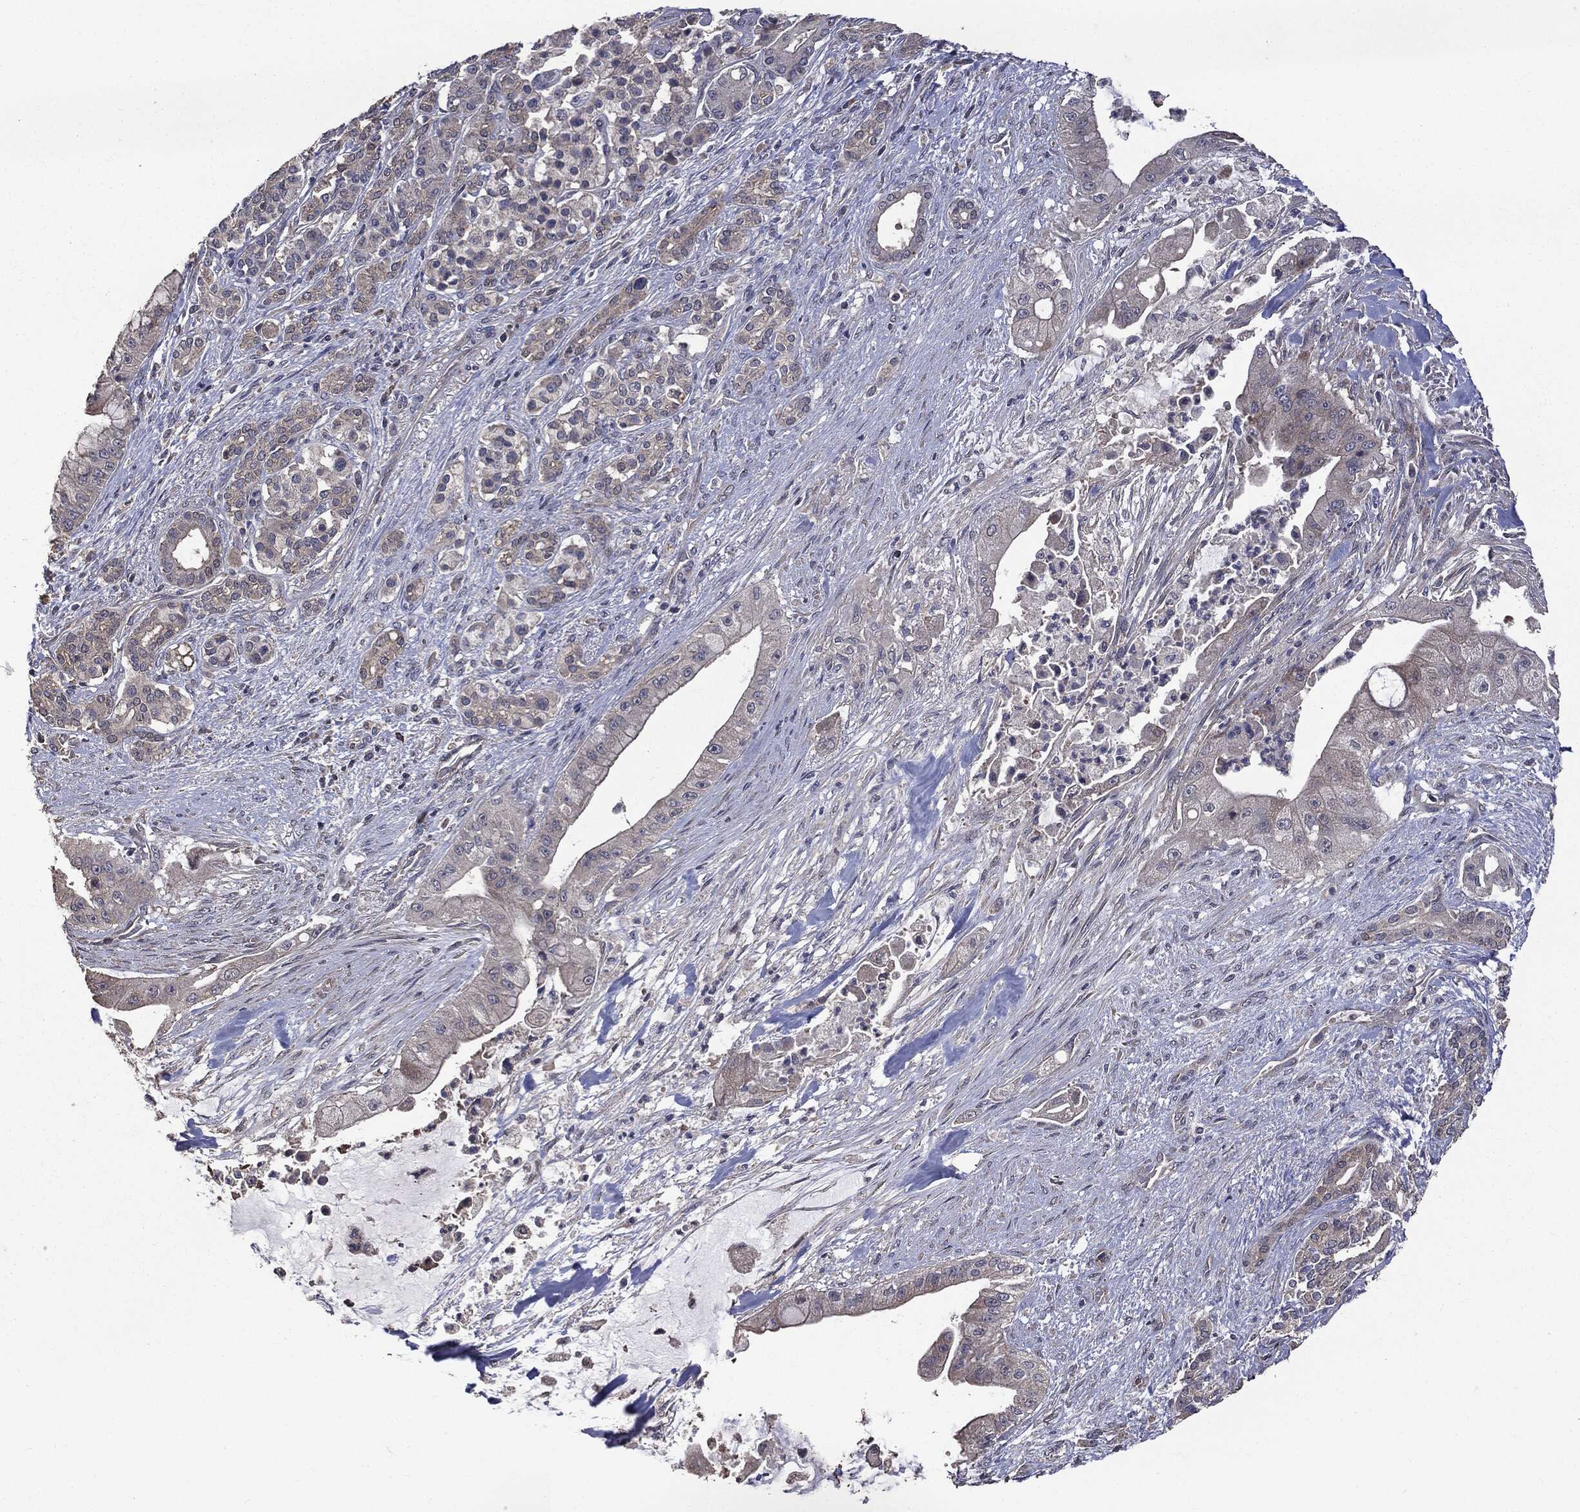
{"staining": {"intensity": "weak", "quantity": "<25%", "location": "cytoplasmic/membranous"}, "tissue": "pancreatic cancer", "cell_type": "Tumor cells", "image_type": "cancer", "snomed": [{"axis": "morphology", "description": "Normal tissue, NOS"}, {"axis": "morphology", "description": "Inflammation, NOS"}, {"axis": "morphology", "description": "Adenocarcinoma, NOS"}, {"axis": "topography", "description": "Pancreas"}], "caption": "This is an immunohistochemistry (IHC) image of pancreatic adenocarcinoma. There is no expression in tumor cells.", "gene": "MTOR", "patient": {"sex": "male", "age": 57}}